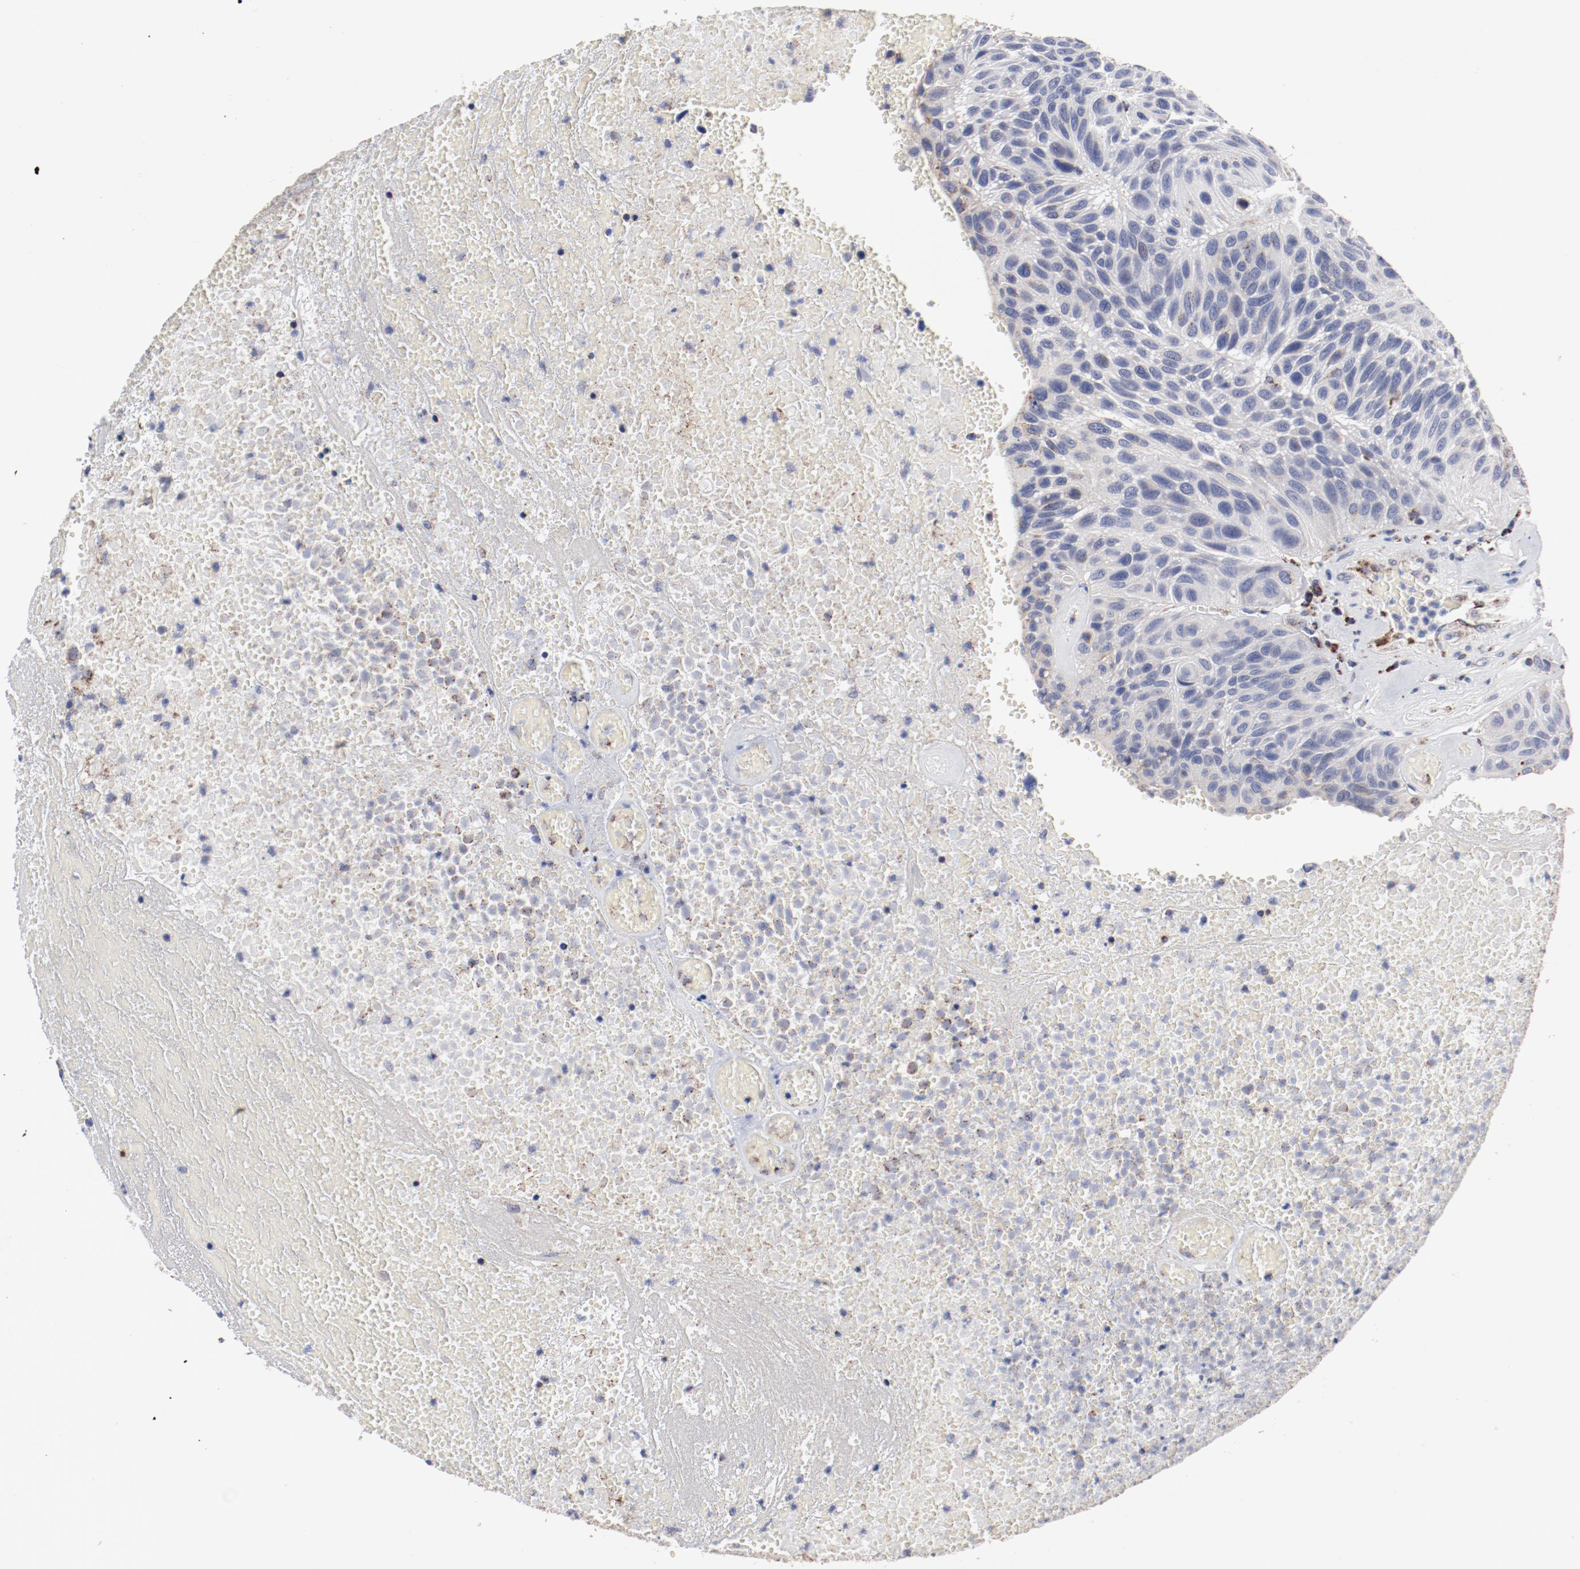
{"staining": {"intensity": "moderate", "quantity": ">75%", "location": "cytoplasmic/membranous"}, "tissue": "urothelial cancer", "cell_type": "Tumor cells", "image_type": "cancer", "snomed": [{"axis": "morphology", "description": "Urothelial carcinoma, High grade"}, {"axis": "topography", "description": "Urinary bladder"}], "caption": "Immunohistochemistry staining of urothelial cancer, which shows medium levels of moderate cytoplasmic/membranous expression in approximately >75% of tumor cells indicating moderate cytoplasmic/membranous protein expression. The staining was performed using DAB (brown) for protein detection and nuclei were counterstained in hematoxylin (blue).", "gene": "NDUFV2", "patient": {"sex": "male", "age": 66}}